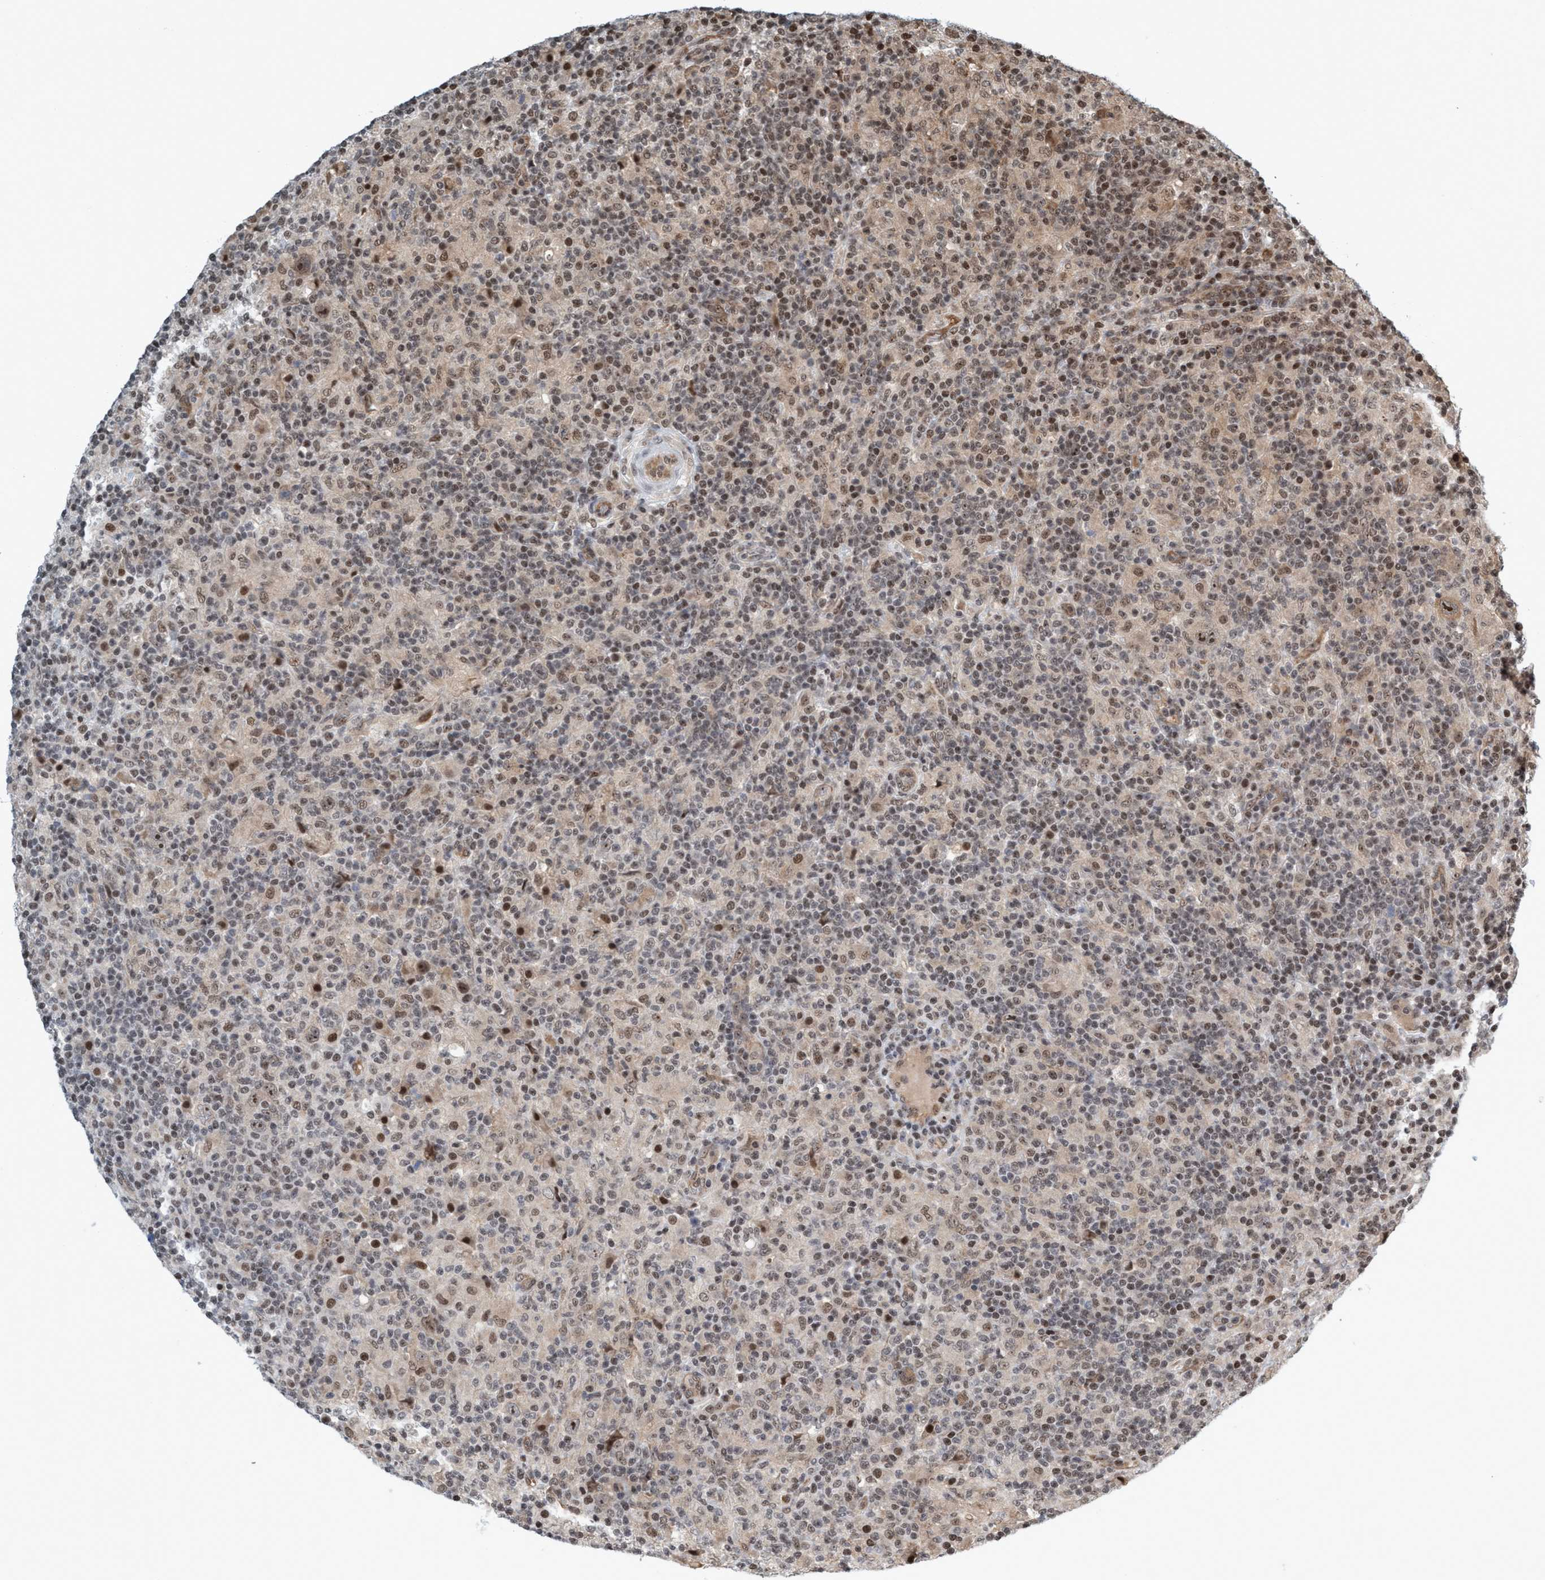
{"staining": {"intensity": "moderate", "quantity": ">75%", "location": "nuclear"}, "tissue": "lymphoma", "cell_type": "Tumor cells", "image_type": "cancer", "snomed": [{"axis": "morphology", "description": "Hodgkin's disease, NOS"}, {"axis": "topography", "description": "Lymph node"}], "caption": "Protein staining reveals moderate nuclear positivity in about >75% of tumor cells in Hodgkin's disease.", "gene": "SMCR8", "patient": {"sex": "male", "age": 70}}